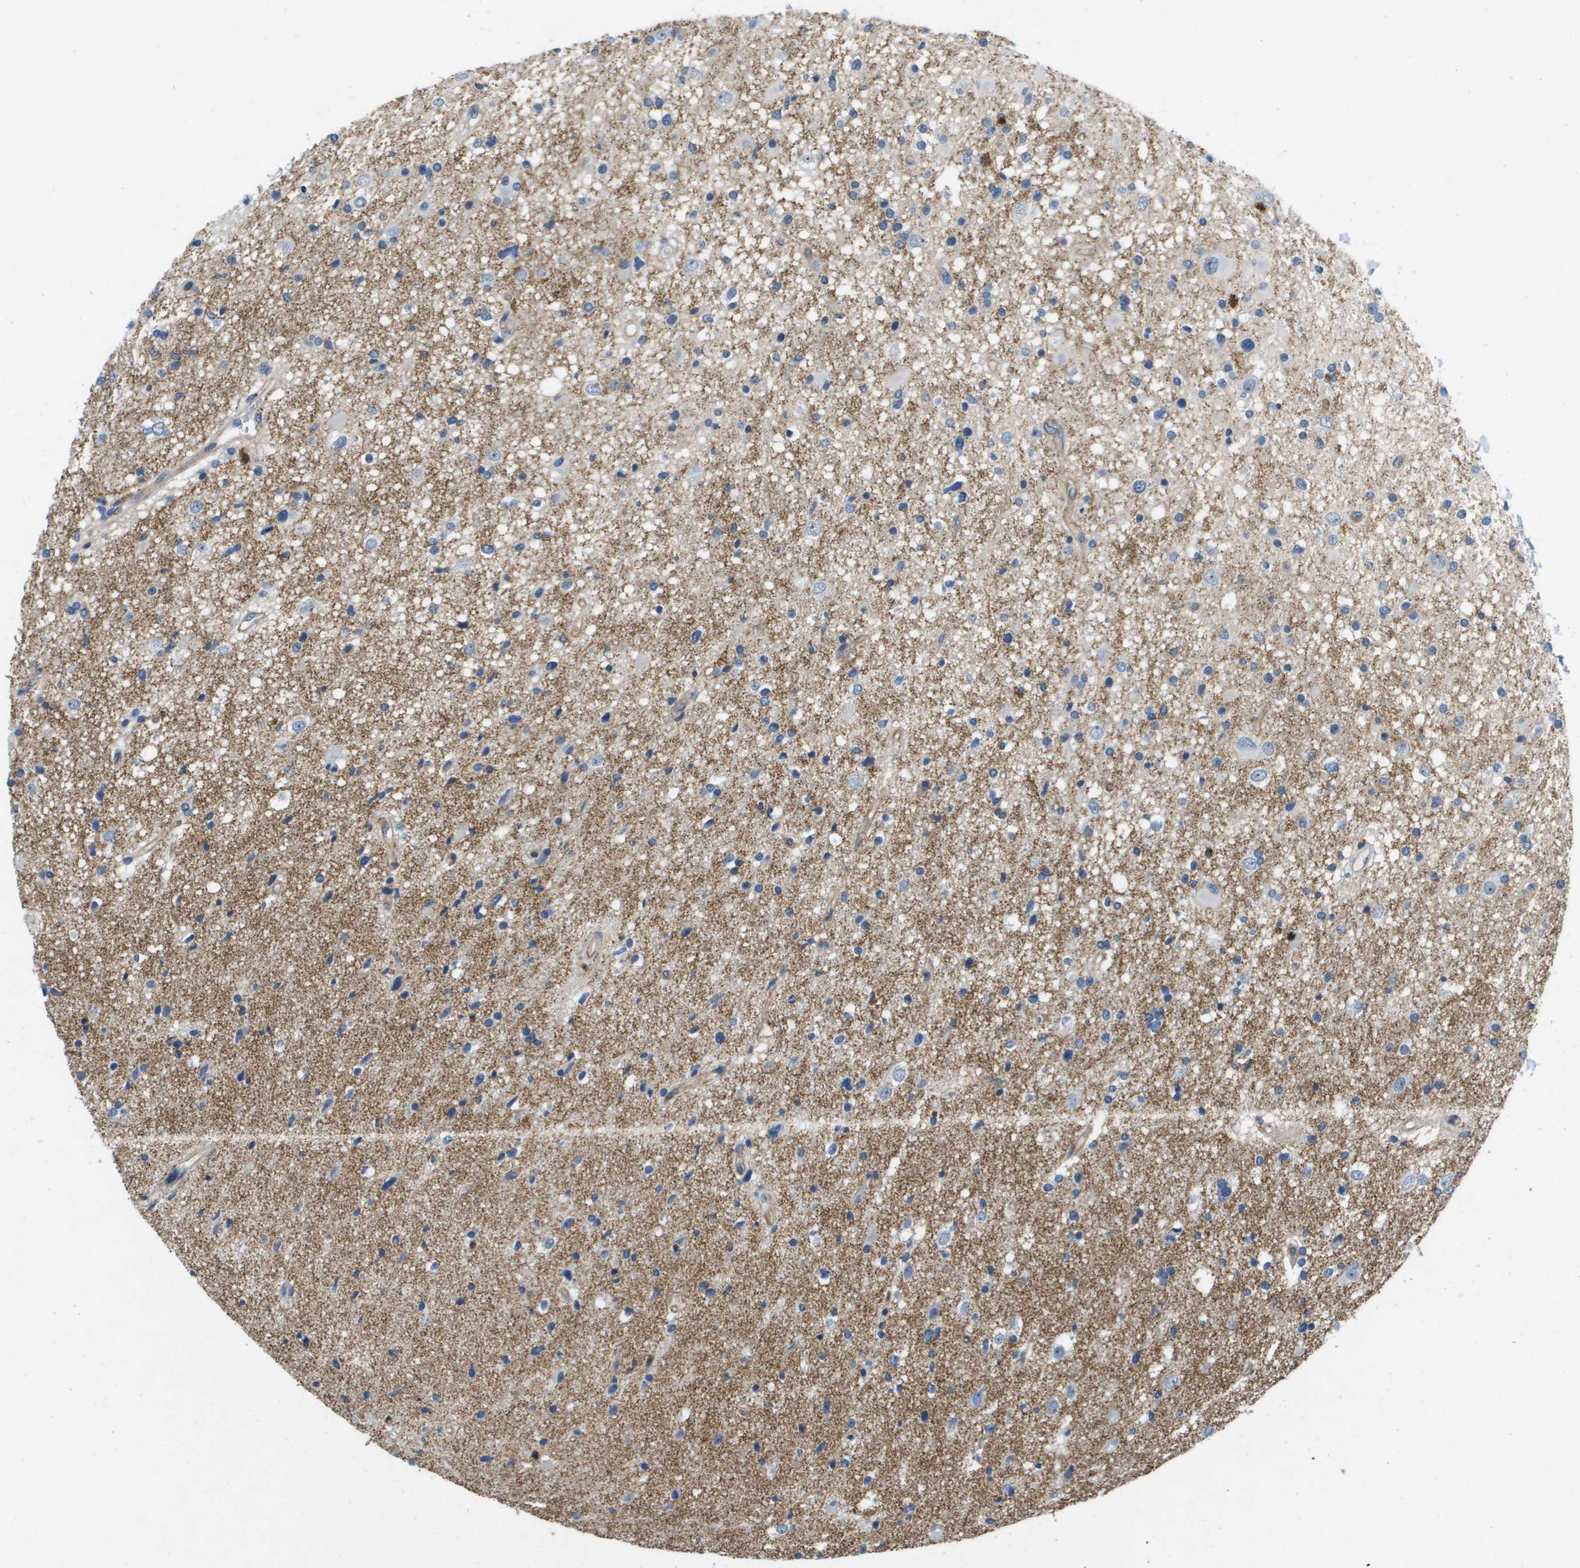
{"staining": {"intensity": "negative", "quantity": "none", "location": "none"}, "tissue": "glioma", "cell_type": "Tumor cells", "image_type": "cancer", "snomed": [{"axis": "morphology", "description": "Glioma, malignant, High grade"}, {"axis": "topography", "description": "Brain"}], "caption": "This is a photomicrograph of immunohistochemistry staining of malignant glioma (high-grade), which shows no positivity in tumor cells.", "gene": "ITGA6", "patient": {"sex": "male", "age": 33}}